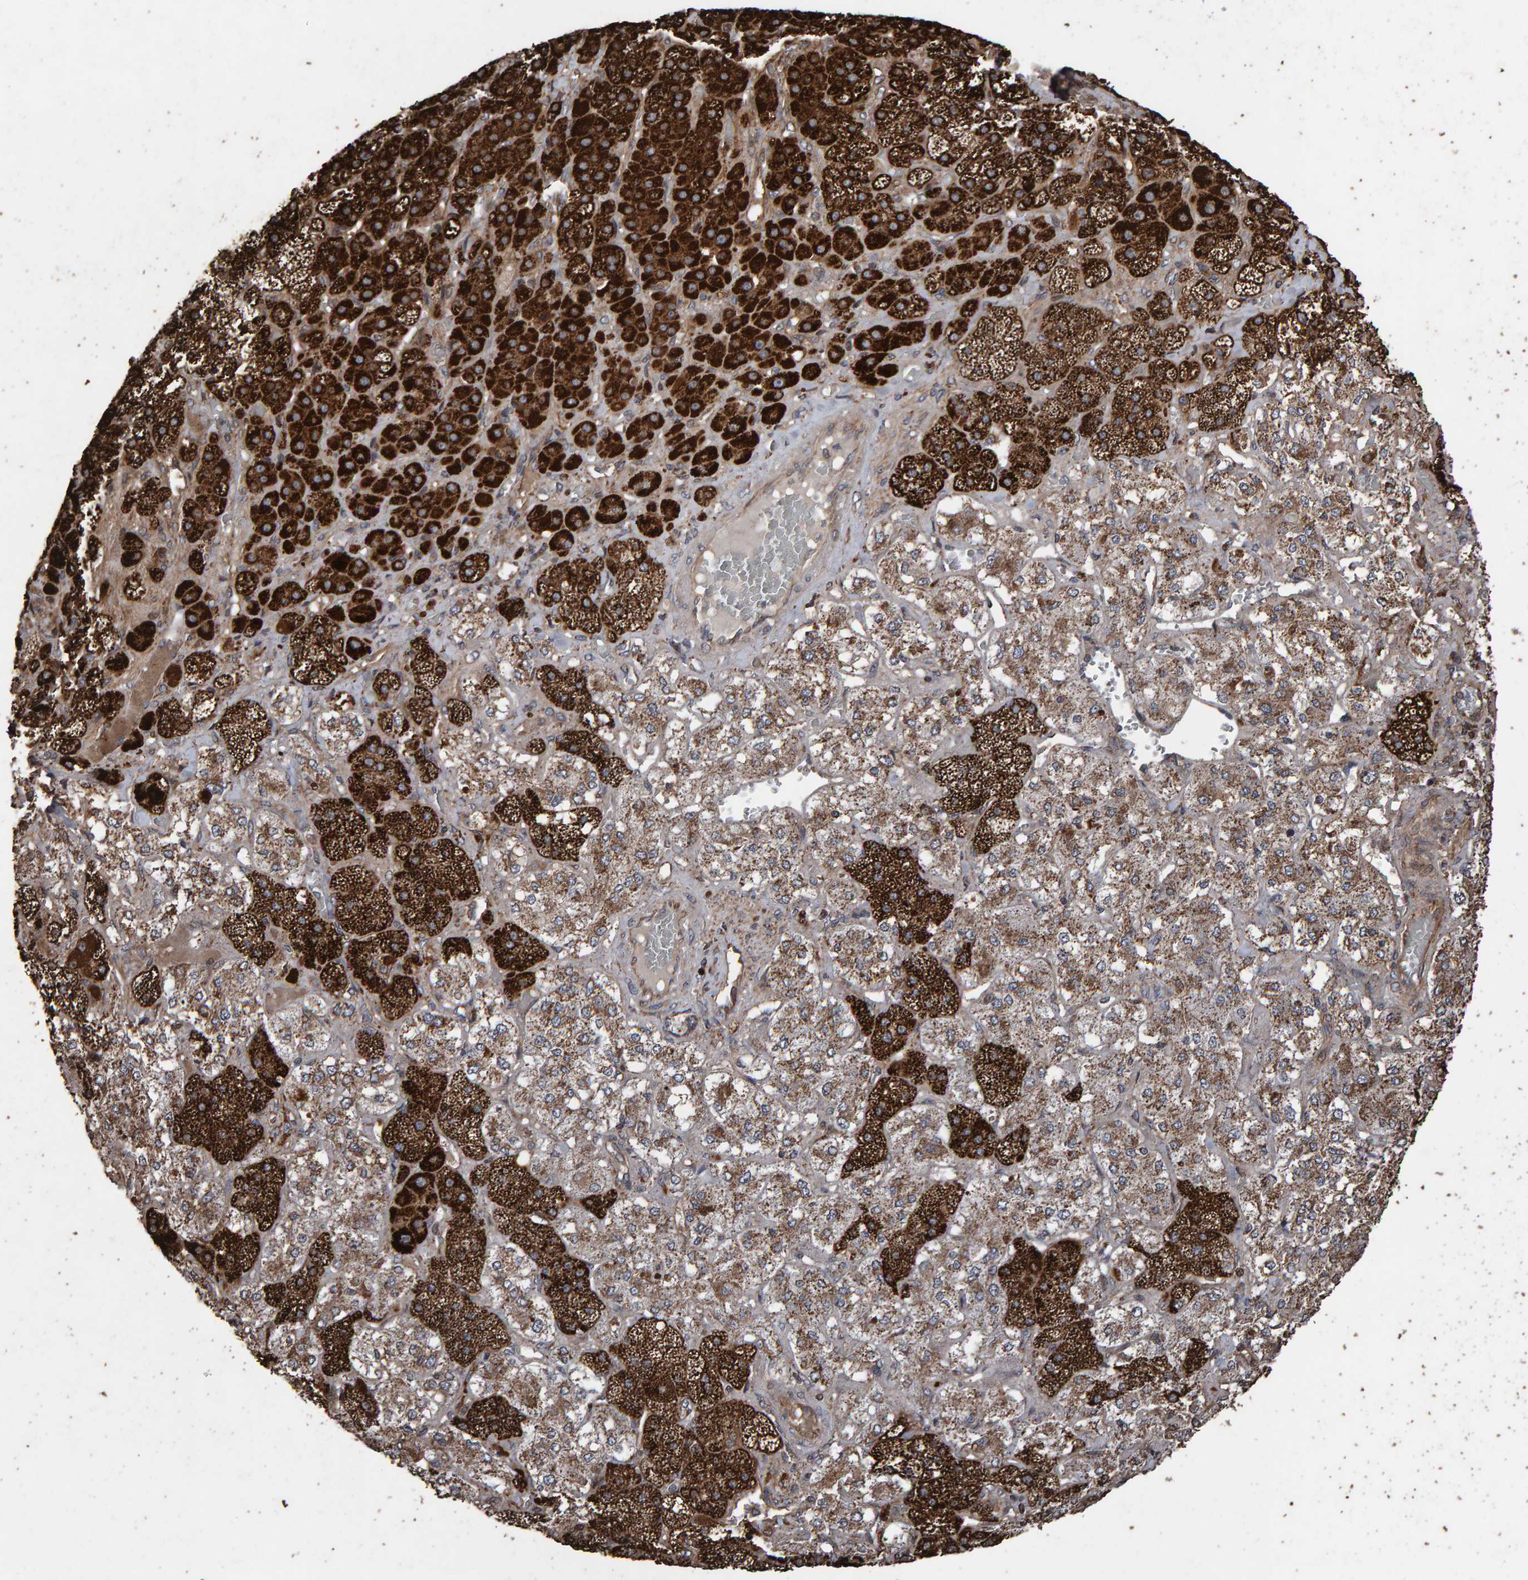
{"staining": {"intensity": "strong", "quantity": "25%-75%", "location": "cytoplasmic/membranous"}, "tissue": "adrenal gland", "cell_type": "Glandular cells", "image_type": "normal", "snomed": [{"axis": "morphology", "description": "Normal tissue, NOS"}, {"axis": "topography", "description": "Adrenal gland"}], "caption": "IHC of unremarkable human adrenal gland exhibits high levels of strong cytoplasmic/membranous expression in approximately 25%-75% of glandular cells.", "gene": "OSBP2", "patient": {"sex": "male", "age": 57}}